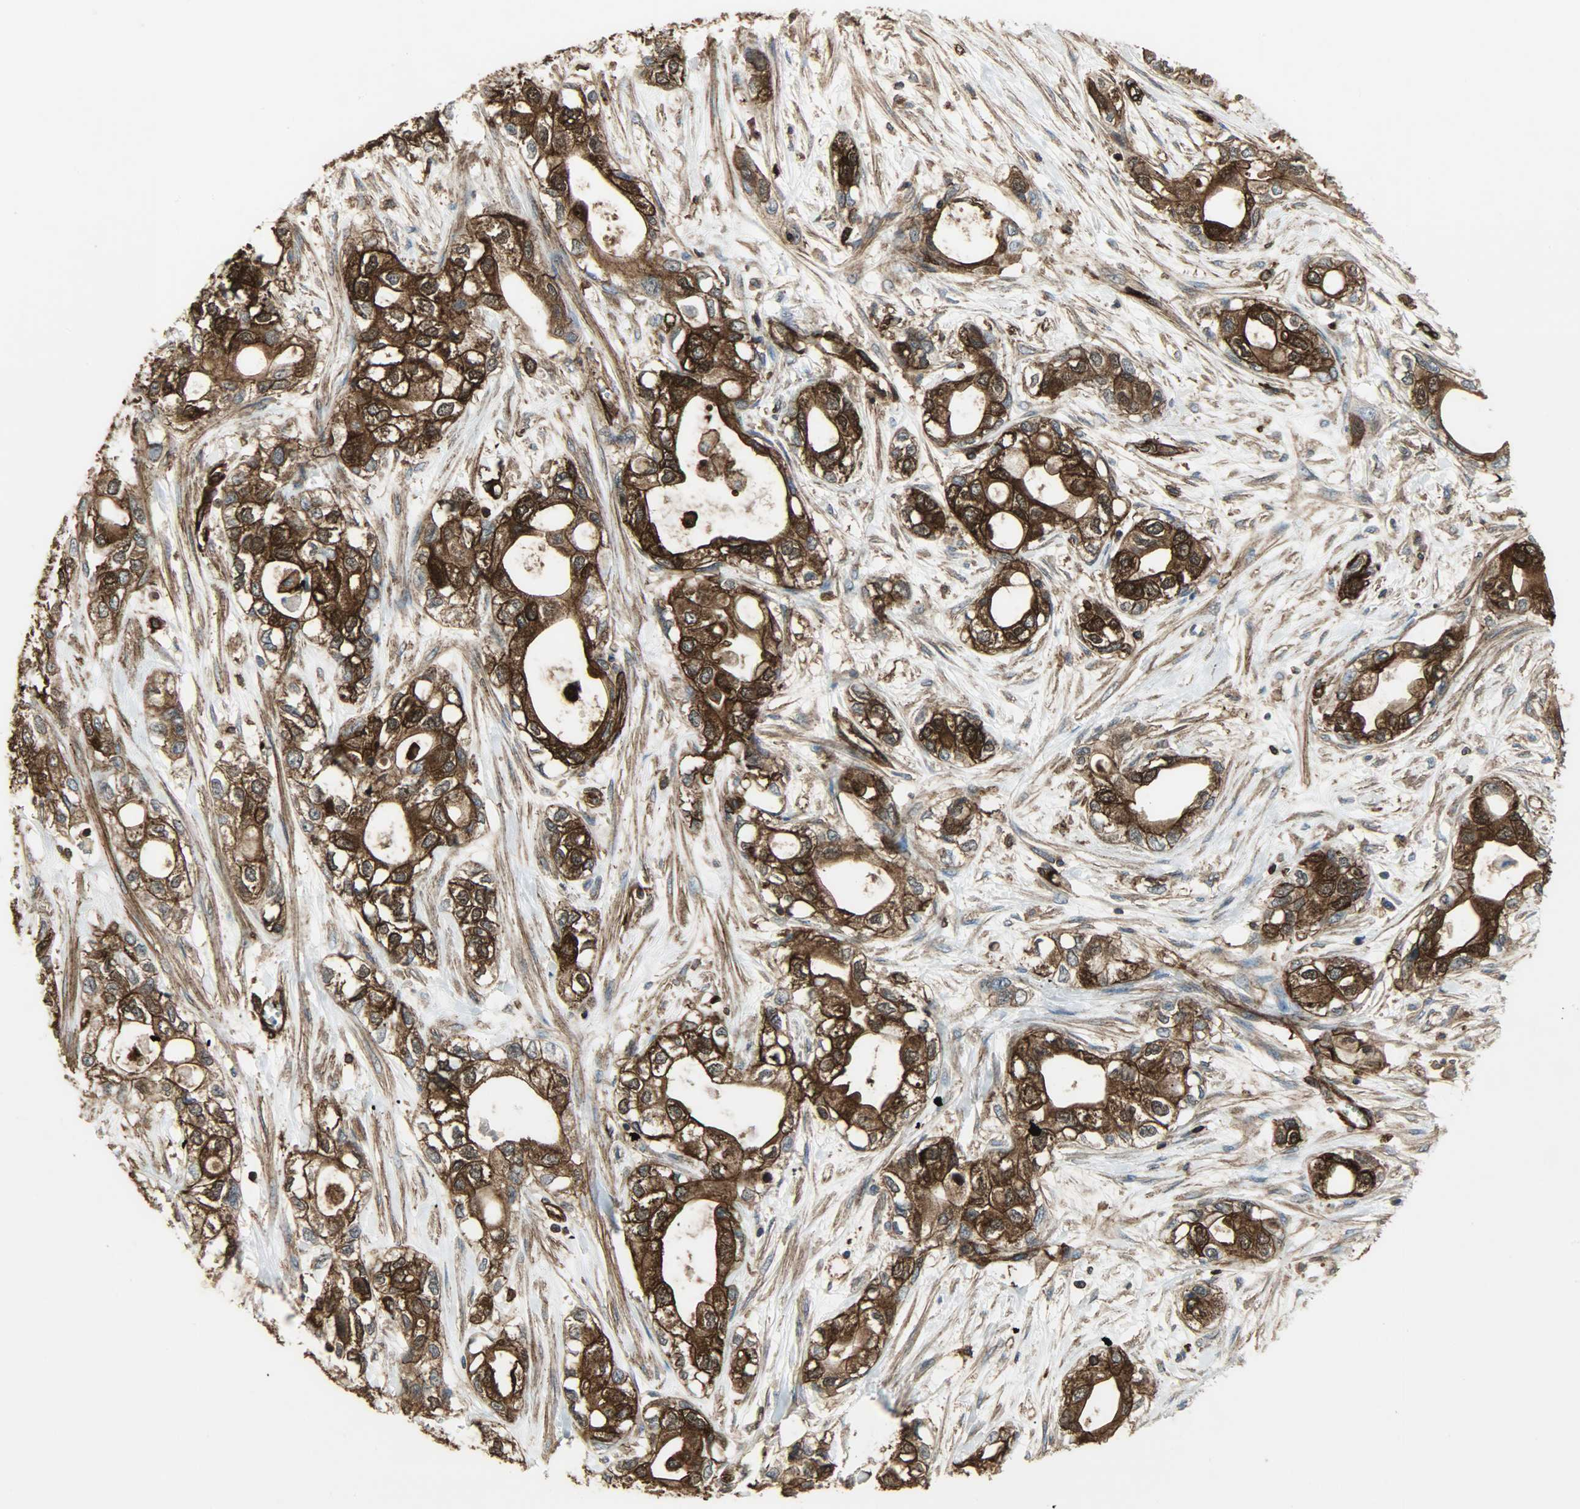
{"staining": {"intensity": "strong", "quantity": ">75%", "location": "cytoplasmic/membranous"}, "tissue": "pancreatic cancer", "cell_type": "Tumor cells", "image_type": "cancer", "snomed": [{"axis": "morphology", "description": "Adenocarcinoma, NOS"}, {"axis": "topography", "description": "Pancreas"}], "caption": "Protein expression analysis of human pancreatic cancer reveals strong cytoplasmic/membranous positivity in approximately >75% of tumor cells. The protein is stained brown, and the nuclei are stained in blue (DAB (3,3'-diaminobenzidine) IHC with brightfield microscopy, high magnification).", "gene": "VASP", "patient": {"sex": "female", "age": 70}}